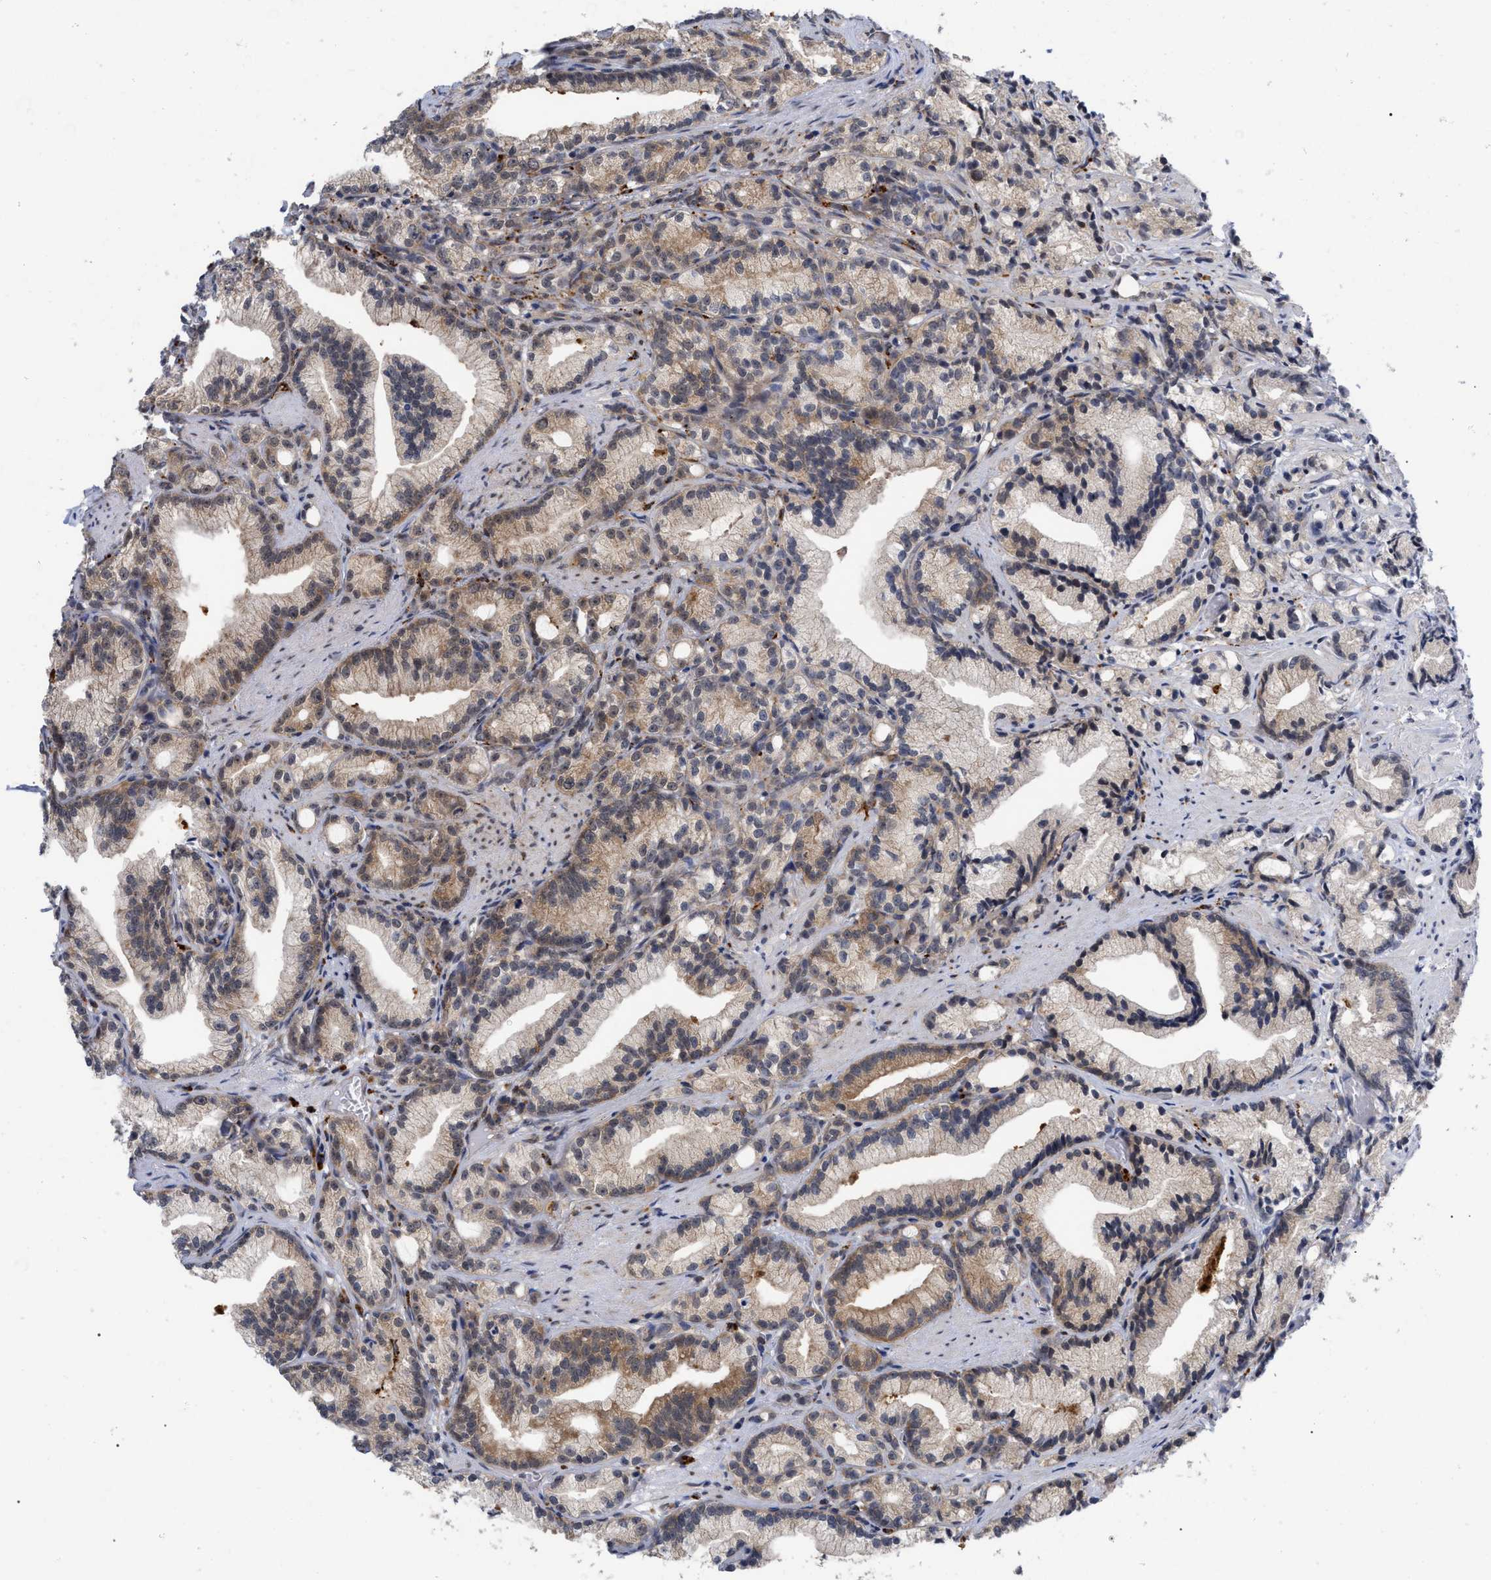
{"staining": {"intensity": "moderate", "quantity": "25%-75%", "location": "cytoplasmic/membranous,nuclear"}, "tissue": "prostate cancer", "cell_type": "Tumor cells", "image_type": "cancer", "snomed": [{"axis": "morphology", "description": "Adenocarcinoma, Low grade"}, {"axis": "topography", "description": "Prostate"}], "caption": "Immunohistochemical staining of human prostate cancer displays medium levels of moderate cytoplasmic/membranous and nuclear protein expression in approximately 25%-75% of tumor cells.", "gene": "UPF1", "patient": {"sex": "male", "age": 89}}